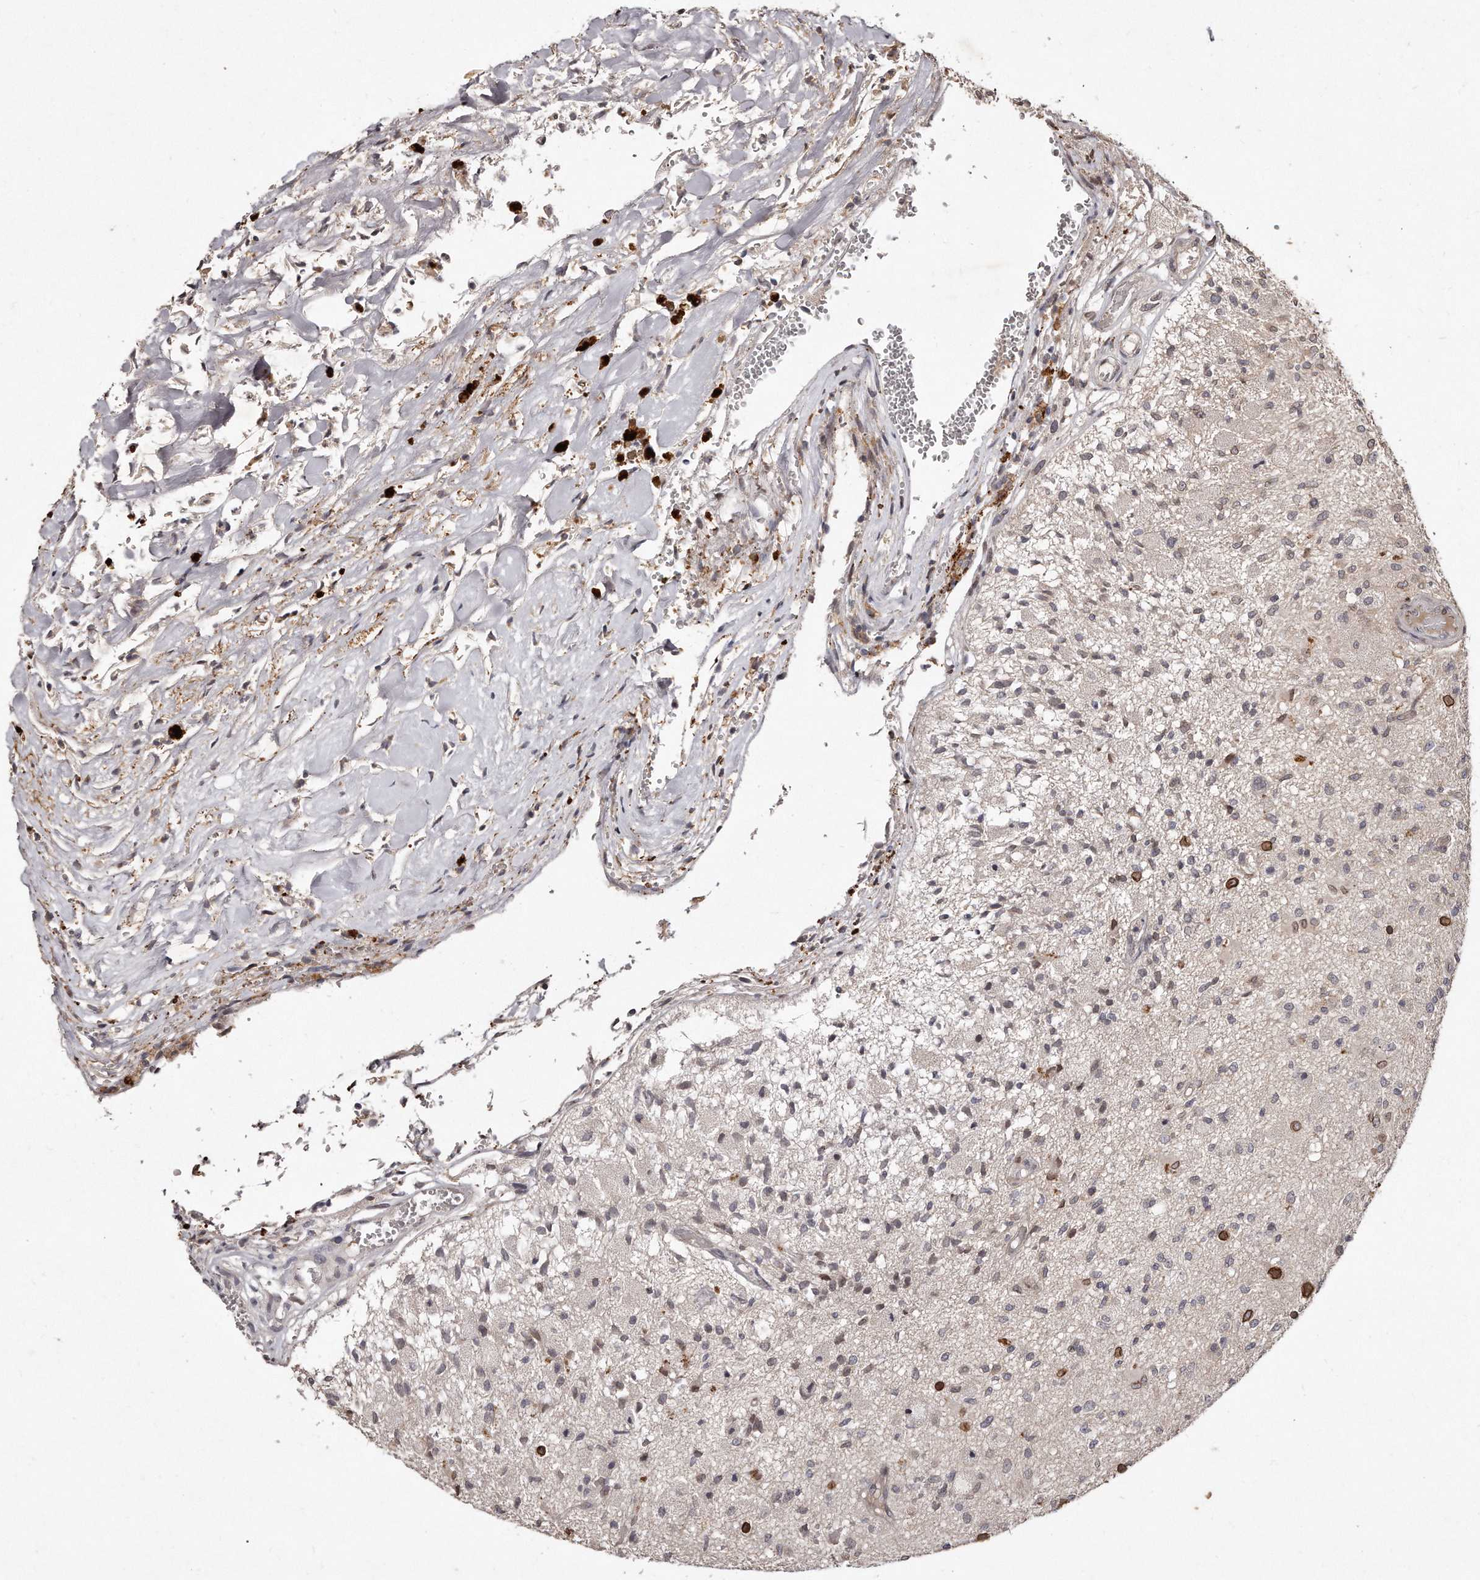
{"staining": {"intensity": "negative", "quantity": "none", "location": "none"}, "tissue": "glioma", "cell_type": "Tumor cells", "image_type": "cancer", "snomed": [{"axis": "morphology", "description": "Normal tissue, NOS"}, {"axis": "morphology", "description": "Glioma, malignant, High grade"}, {"axis": "topography", "description": "Cerebral cortex"}], "caption": "IHC image of glioma stained for a protein (brown), which demonstrates no positivity in tumor cells. The staining was performed using DAB (3,3'-diaminobenzidine) to visualize the protein expression in brown, while the nuclei were stained in blue with hematoxylin (Magnification: 20x).", "gene": "HASPIN", "patient": {"sex": "male", "age": 77}}